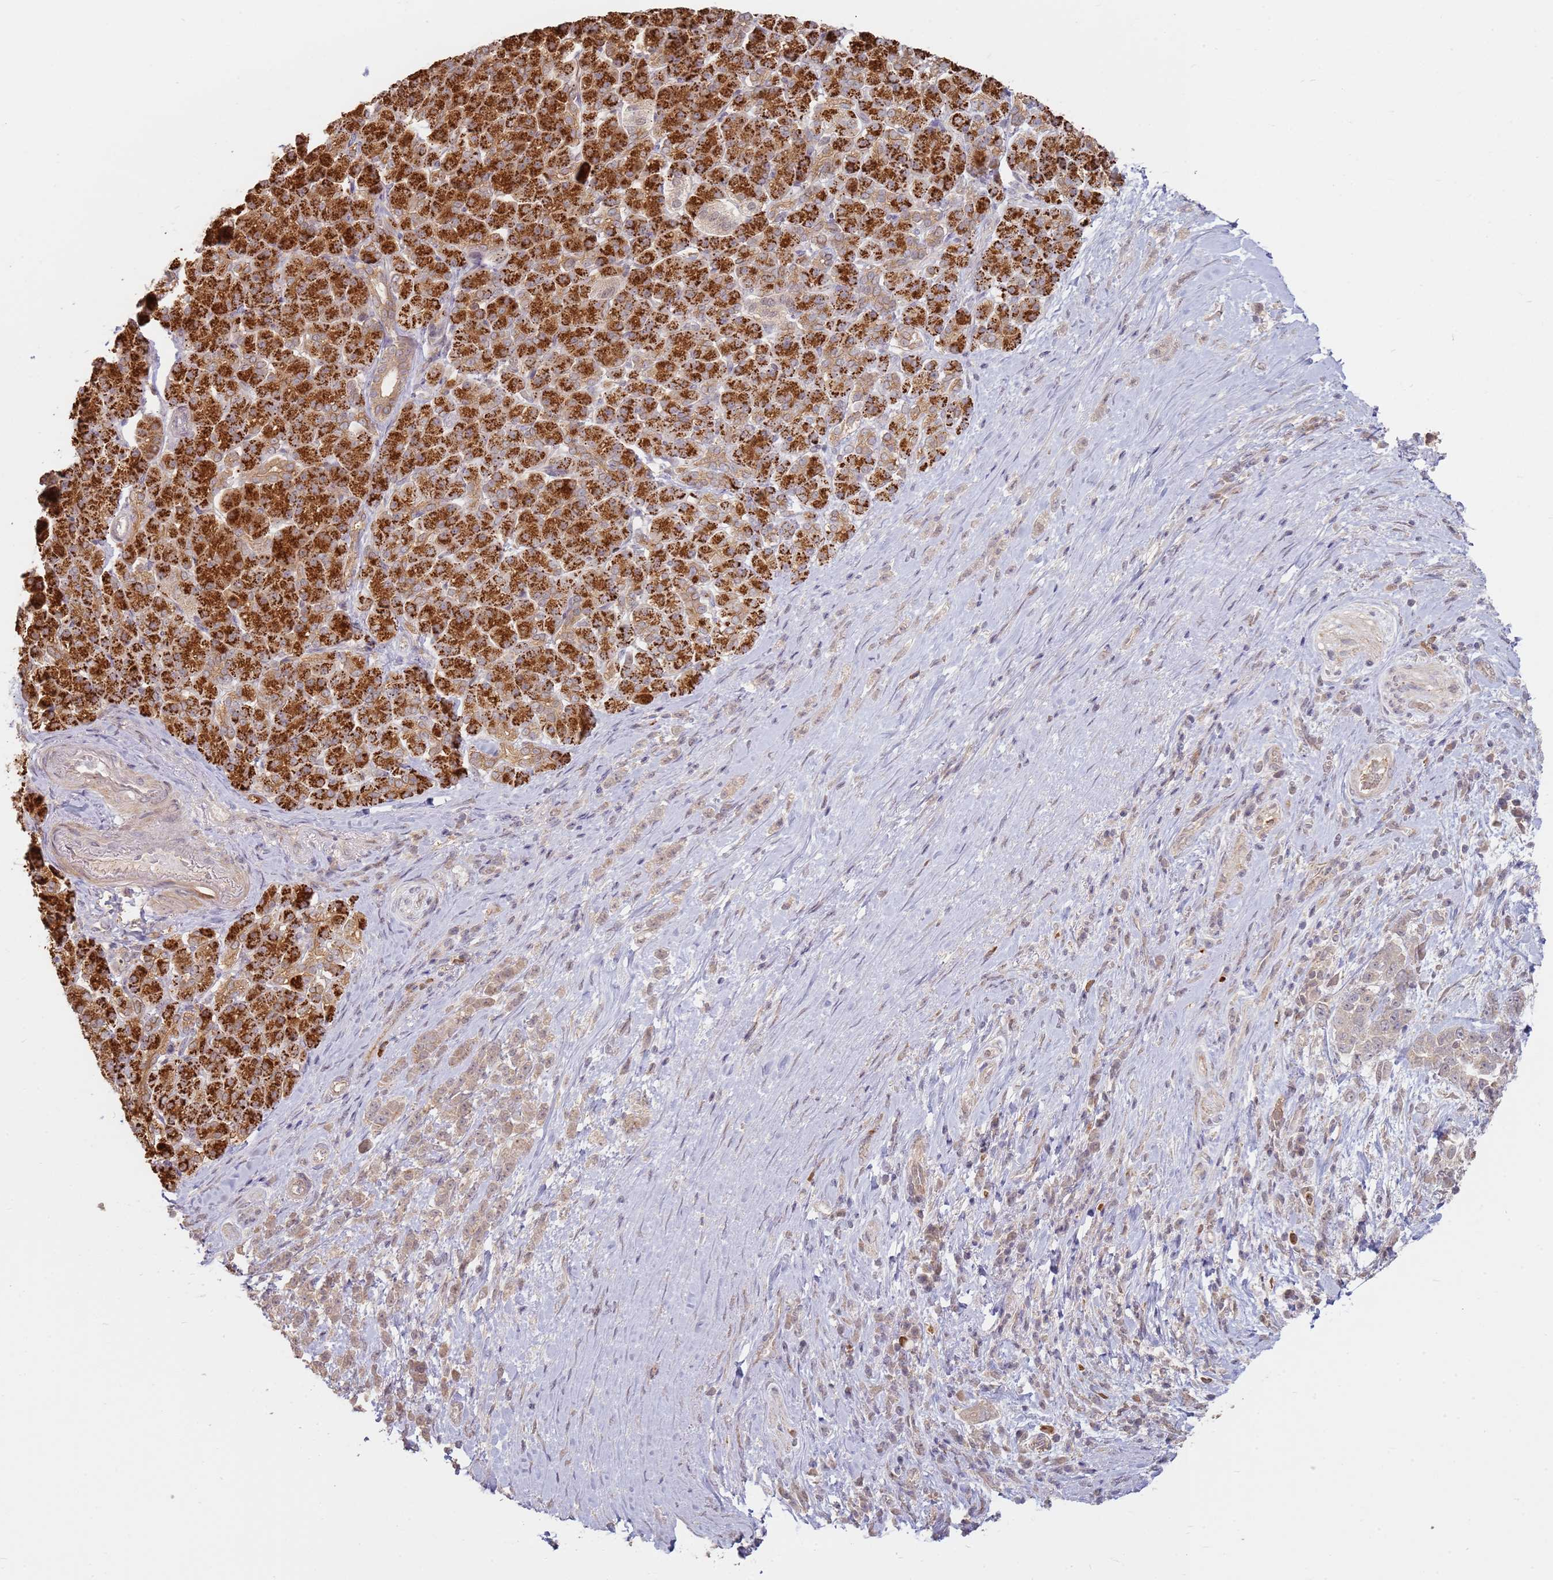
{"staining": {"intensity": "weak", "quantity": "25%-75%", "location": "cytoplasmic/membranous"}, "tissue": "pancreatic cancer", "cell_type": "Tumor cells", "image_type": "cancer", "snomed": [{"axis": "morphology", "description": "Normal tissue, NOS"}, {"axis": "morphology", "description": "Adenocarcinoma, NOS"}, {"axis": "topography", "description": "Pancreas"}], "caption": "High-magnification brightfield microscopy of pancreatic adenocarcinoma stained with DAB (brown) and counterstained with hematoxylin (blue). tumor cells exhibit weak cytoplasmic/membranous staining is present in about25%-75% of cells.", "gene": "MPEG1", "patient": {"sex": "female", "age": 64}}